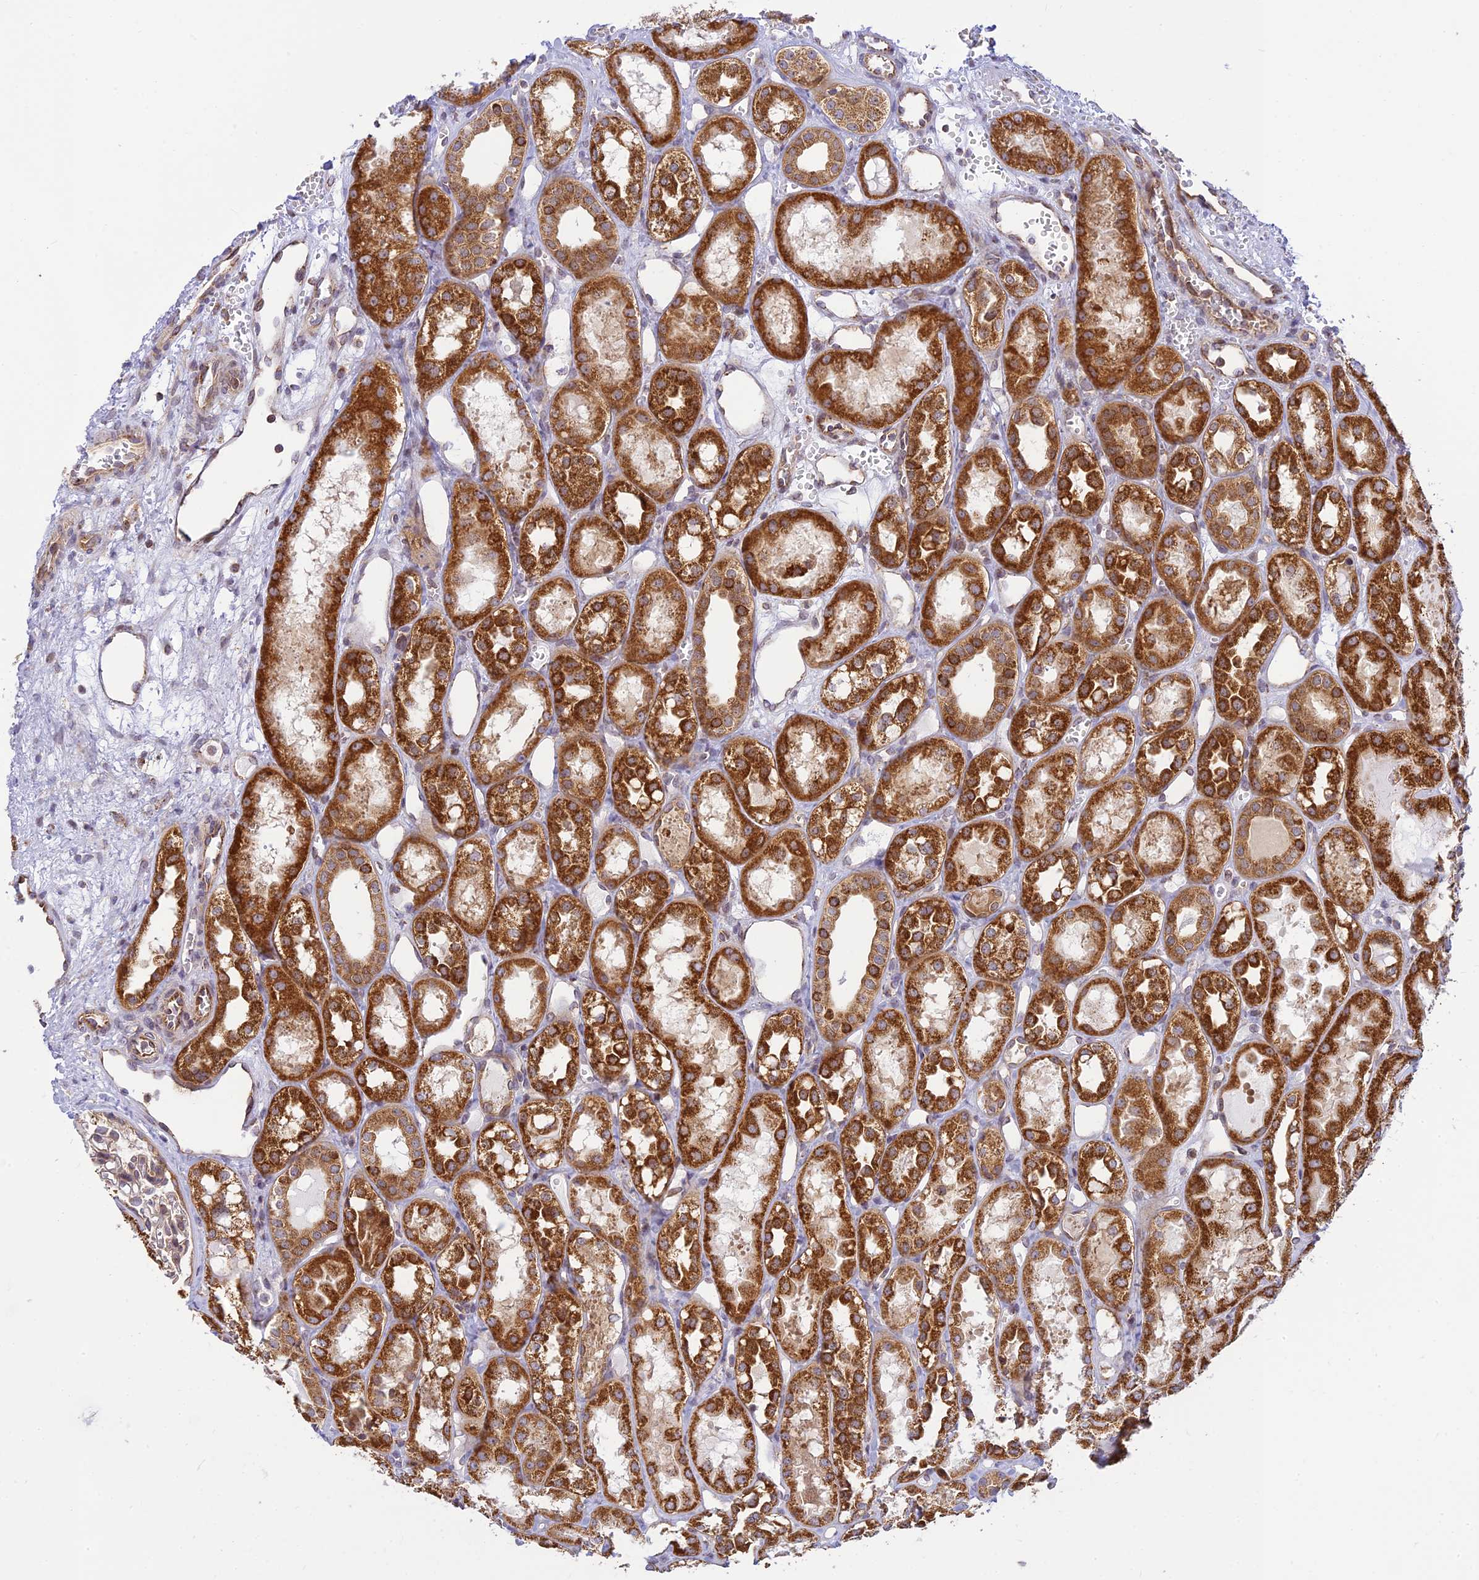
{"staining": {"intensity": "moderate", "quantity": "<25%", "location": "cytoplasmic/membranous"}, "tissue": "kidney", "cell_type": "Cells in glomeruli", "image_type": "normal", "snomed": [{"axis": "morphology", "description": "Normal tissue, NOS"}, {"axis": "topography", "description": "Kidney"}], "caption": "Cells in glomeruli demonstrate low levels of moderate cytoplasmic/membranous expression in about <25% of cells in unremarkable kidney.", "gene": "HOOK2", "patient": {"sex": "male", "age": 16}}